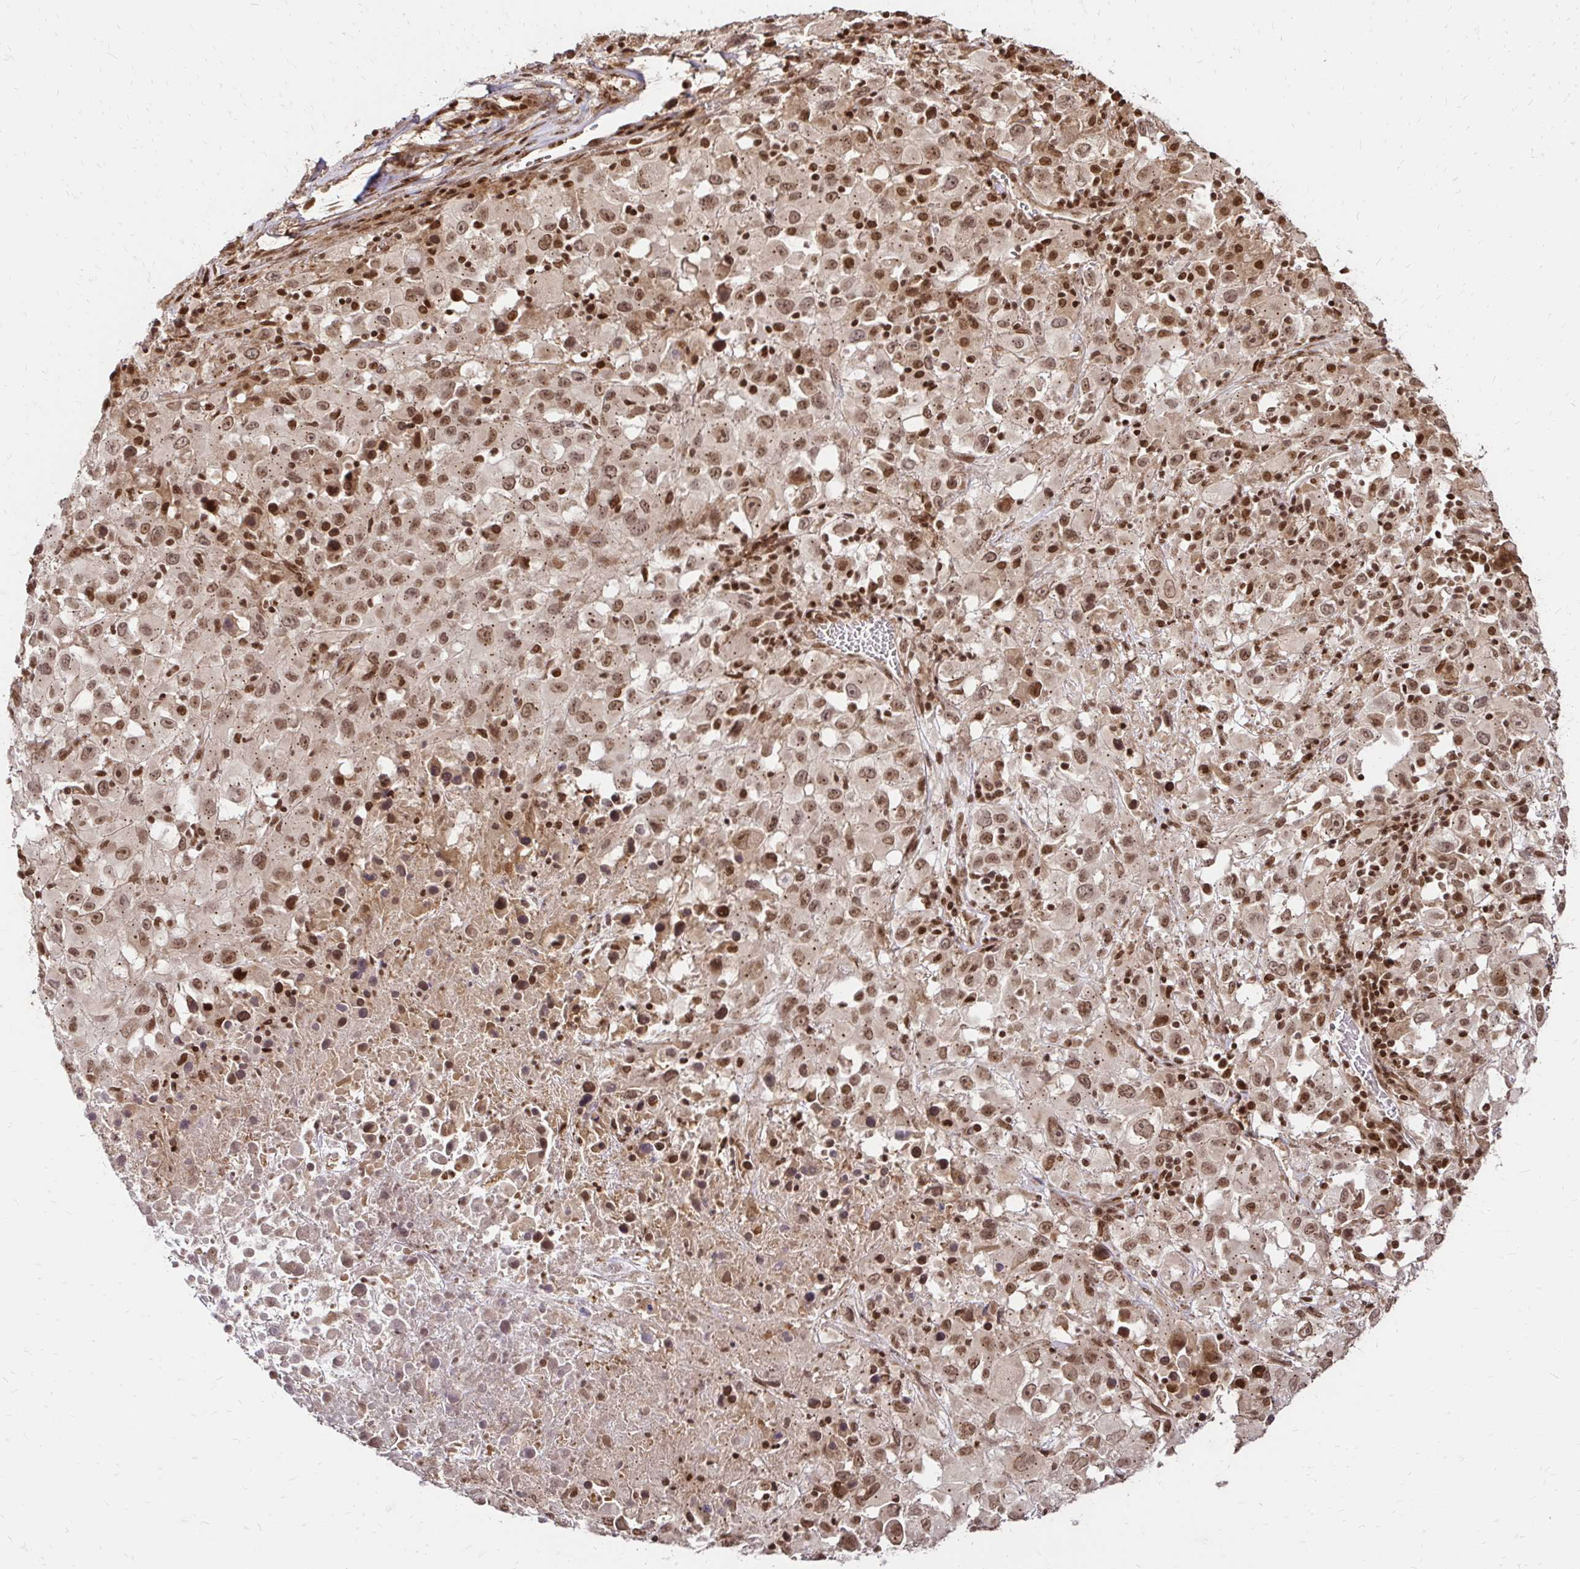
{"staining": {"intensity": "moderate", "quantity": ">75%", "location": "cytoplasmic/membranous,nuclear"}, "tissue": "melanoma", "cell_type": "Tumor cells", "image_type": "cancer", "snomed": [{"axis": "morphology", "description": "Malignant melanoma, Metastatic site"}, {"axis": "topography", "description": "Soft tissue"}], "caption": "There is medium levels of moderate cytoplasmic/membranous and nuclear expression in tumor cells of melanoma, as demonstrated by immunohistochemical staining (brown color).", "gene": "GLYR1", "patient": {"sex": "male", "age": 50}}